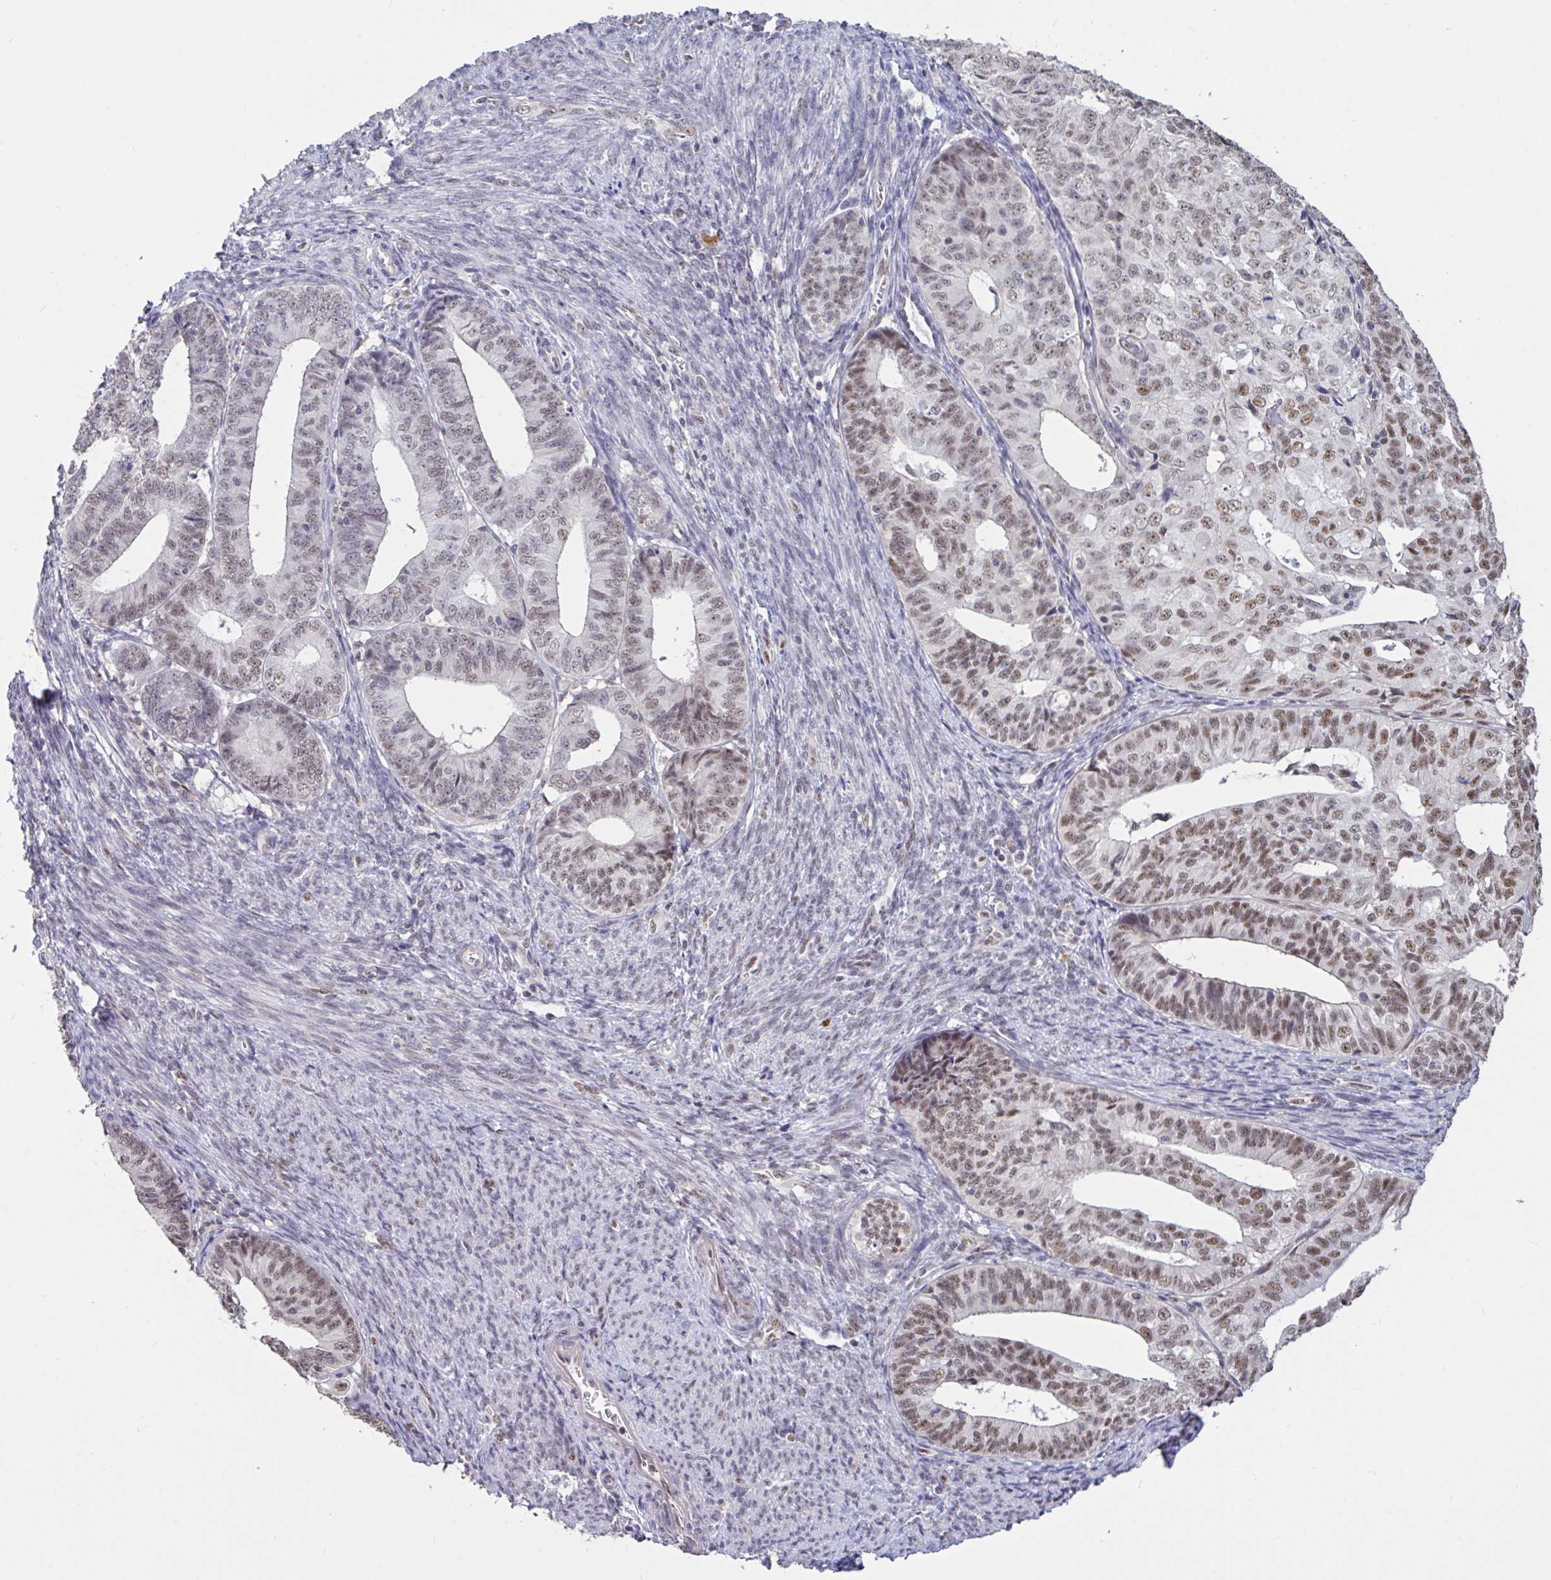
{"staining": {"intensity": "moderate", "quantity": "25%-75%", "location": "nuclear"}, "tissue": "endometrial cancer", "cell_type": "Tumor cells", "image_type": "cancer", "snomed": [{"axis": "morphology", "description": "Adenocarcinoma, NOS"}, {"axis": "topography", "description": "Endometrium"}], "caption": "A medium amount of moderate nuclear positivity is appreciated in about 25%-75% of tumor cells in adenocarcinoma (endometrial) tissue.", "gene": "DDX39A", "patient": {"sex": "female", "age": 56}}